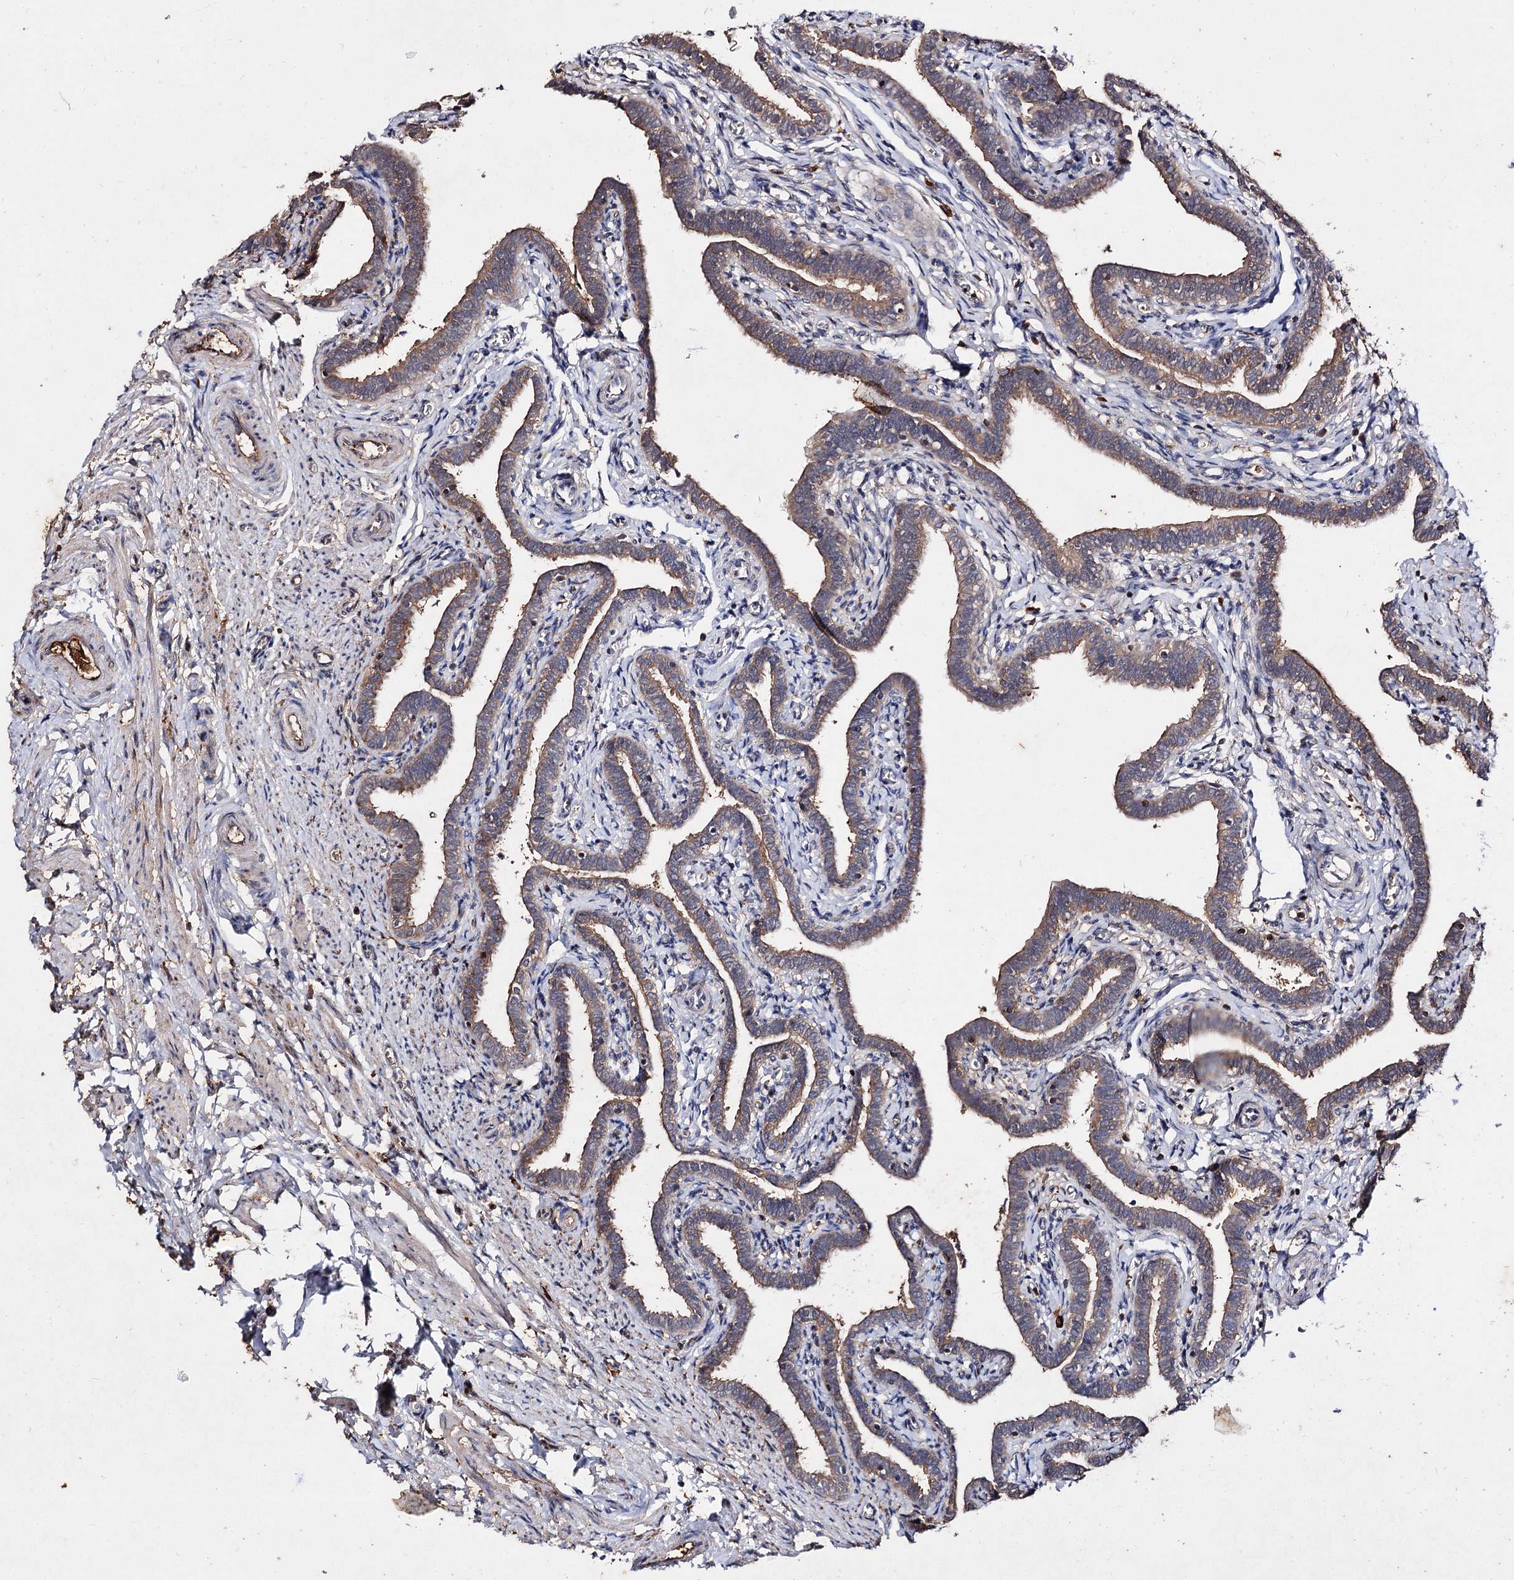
{"staining": {"intensity": "moderate", "quantity": ">75%", "location": "cytoplasmic/membranous"}, "tissue": "fallopian tube", "cell_type": "Glandular cells", "image_type": "normal", "snomed": [{"axis": "morphology", "description": "Normal tissue, NOS"}, {"axis": "topography", "description": "Fallopian tube"}], "caption": "IHC (DAB (3,3'-diaminobenzidine)) staining of normal fallopian tube exhibits moderate cytoplasmic/membranous protein expression in about >75% of glandular cells.", "gene": "ARFIP2", "patient": {"sex": "female", "age": 36}}